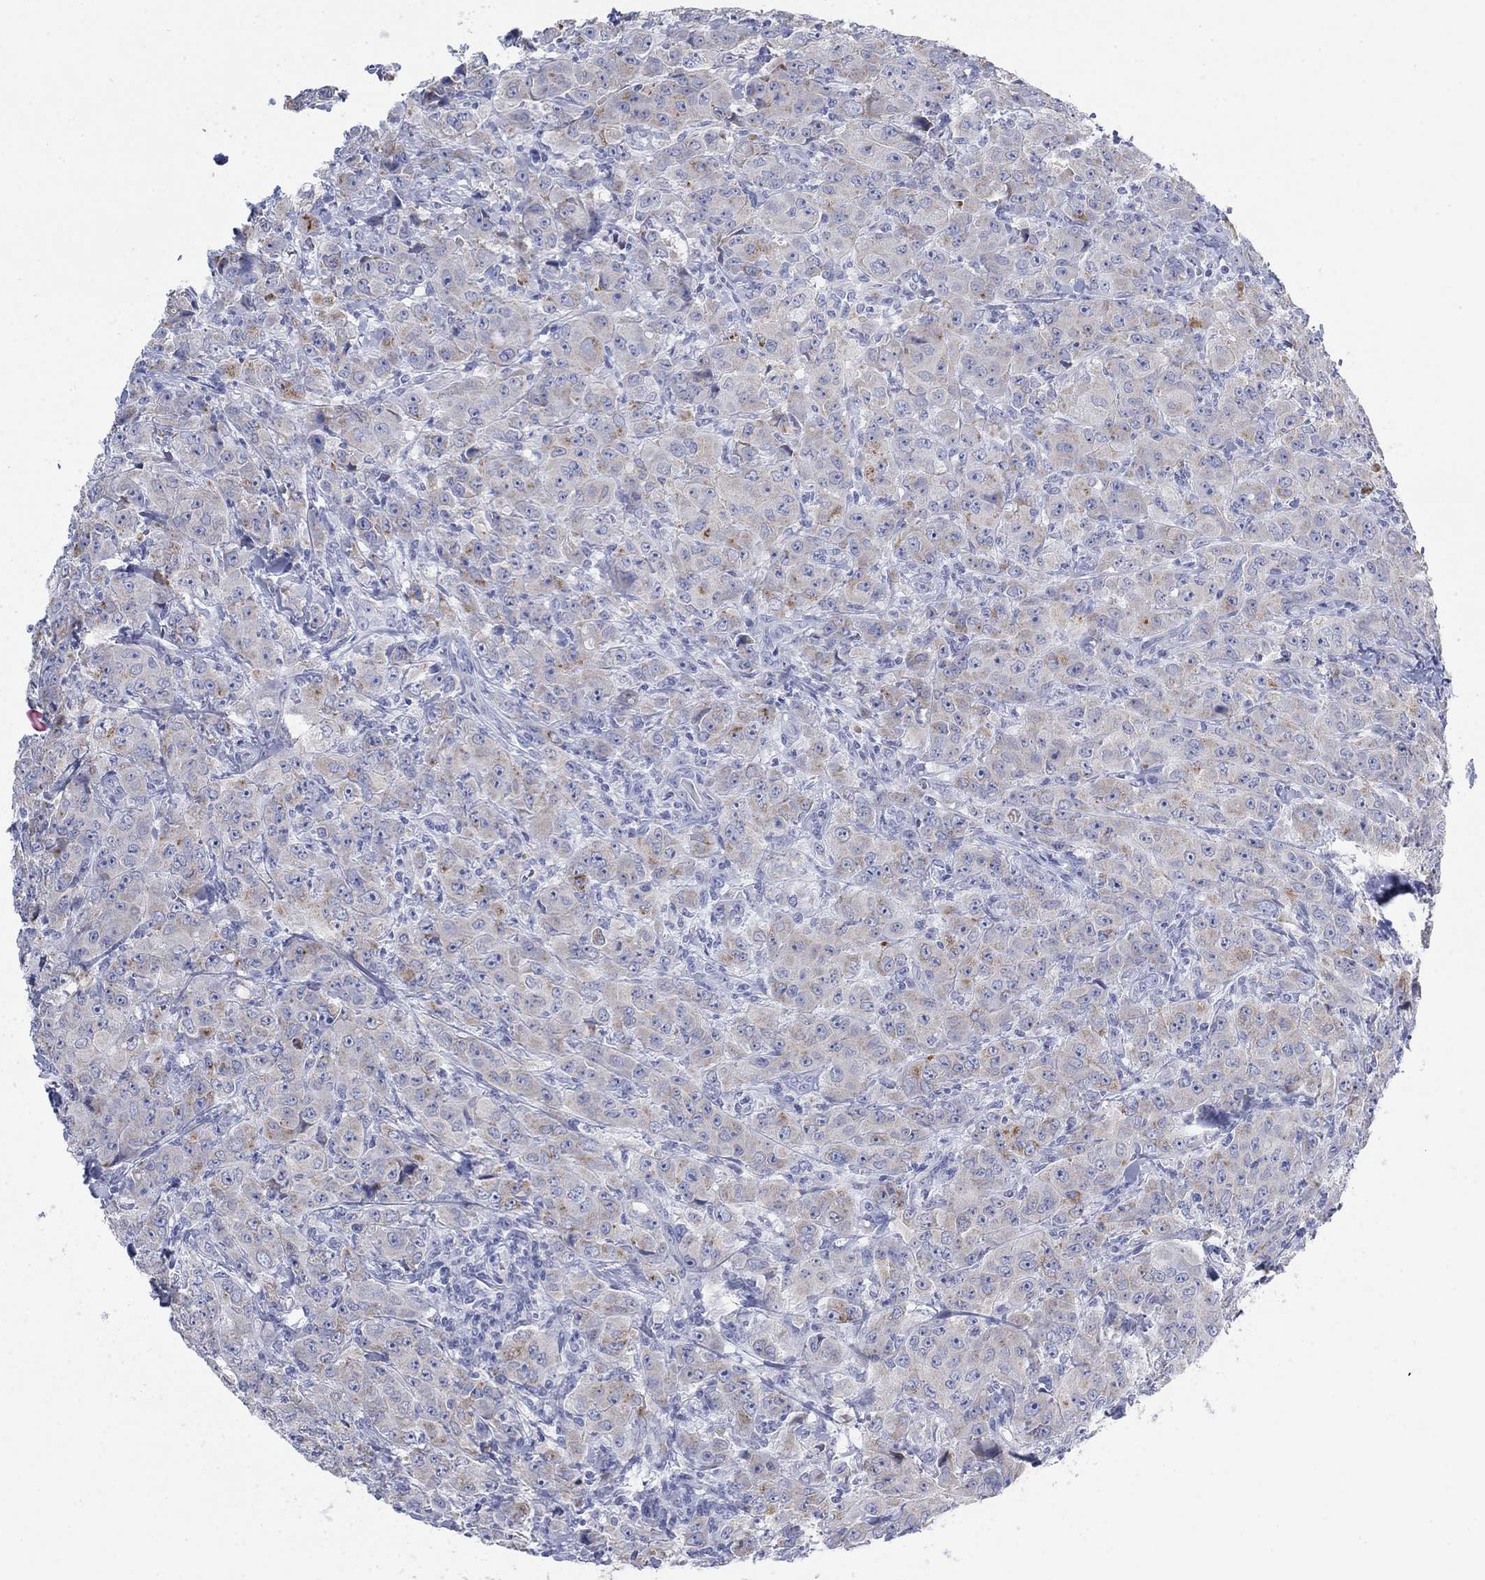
{"staining": {"intensity": "moderate", "quantity": "25%-75%", "location": "cytoplasmic/membranous"}, "tissue": "breast cancer", "cell_type": "Tumor cells", "image_type": "cancer", "snomed": [{"axis": "morphology", "description": "Duct carcinoma"}, {"axis": "topography", "description": "Breast"}], "caption": "Immunohistochemical staining of human breast cancer (intraductal carcinoma) reveals medium levels of moderate cytoplasmic/membranous expression in approximately 25%-75% of tumor cells. The staining was performed using DAB (3,3'-diaminobenzidine) to visualize the protein expression in brown, while the nuclei were stained in blue with hematoxylin (Magnification: 20x).", "gene": "SCCPDH", "patient": {"sex": "female", "age": 43}}